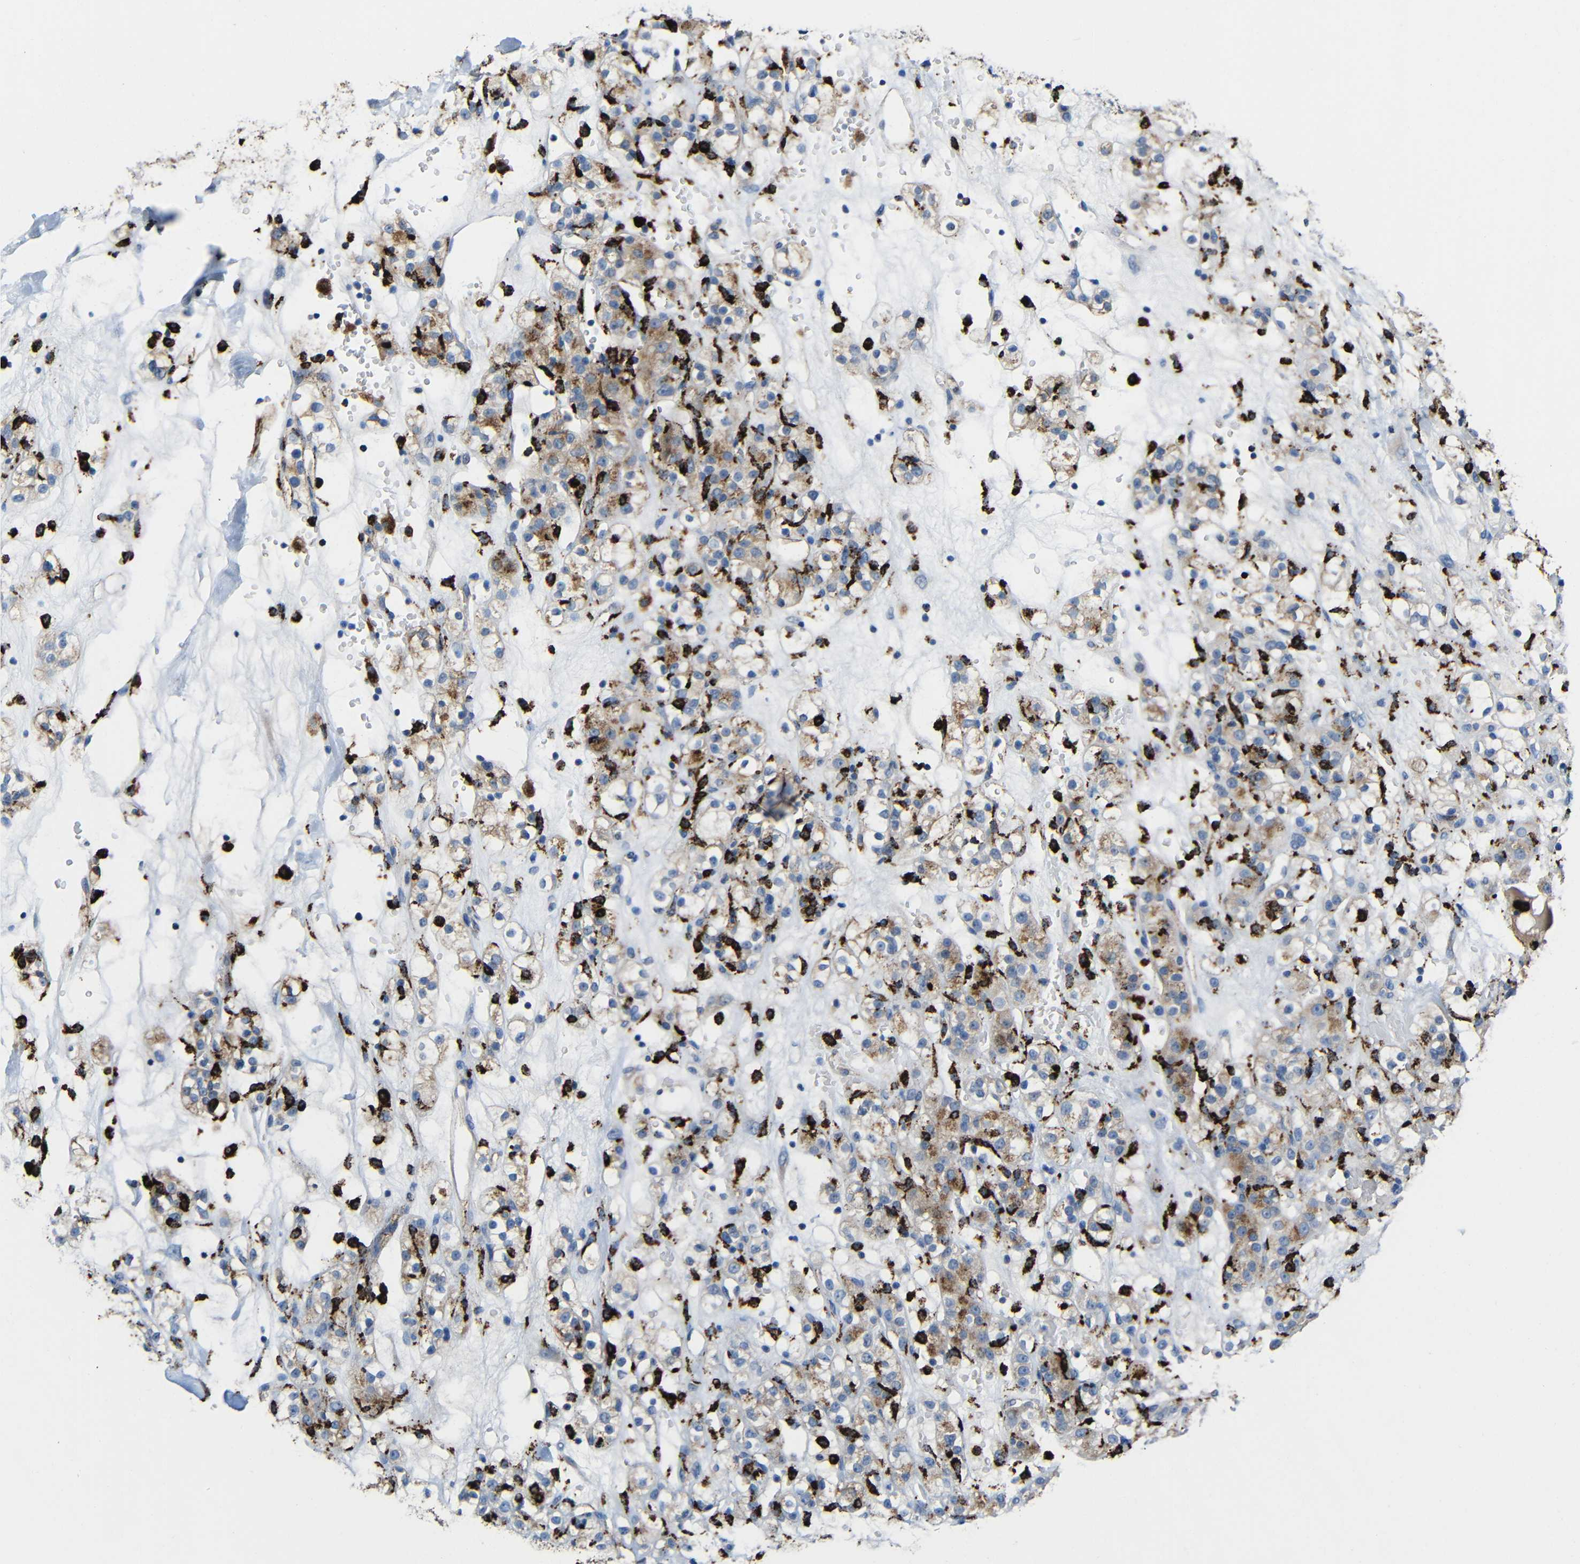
{"staining": {"intensity": "moderate", "quantity": ">75%", "location": "cytoplasmic/membranous"}, "tissue": "renal cancer", "cell_type": "Tumor cells", "image_type": "cancer", "snomed": [{"axis": "morphology", "description": "Normal tissue, NOS"}, {"axis": "morphology", "description": "Adenocarcinoma, NOS"}, {"axis": "topography", "description": "Kidney"}], "caption": "Moderate cytoplasmic/membranous expression is present in about >75% of tumor cells in renal cancer (adenocarcinoma).", "gene": "HLA-DMA", "patient": {"sex": "male", "age": 61}}